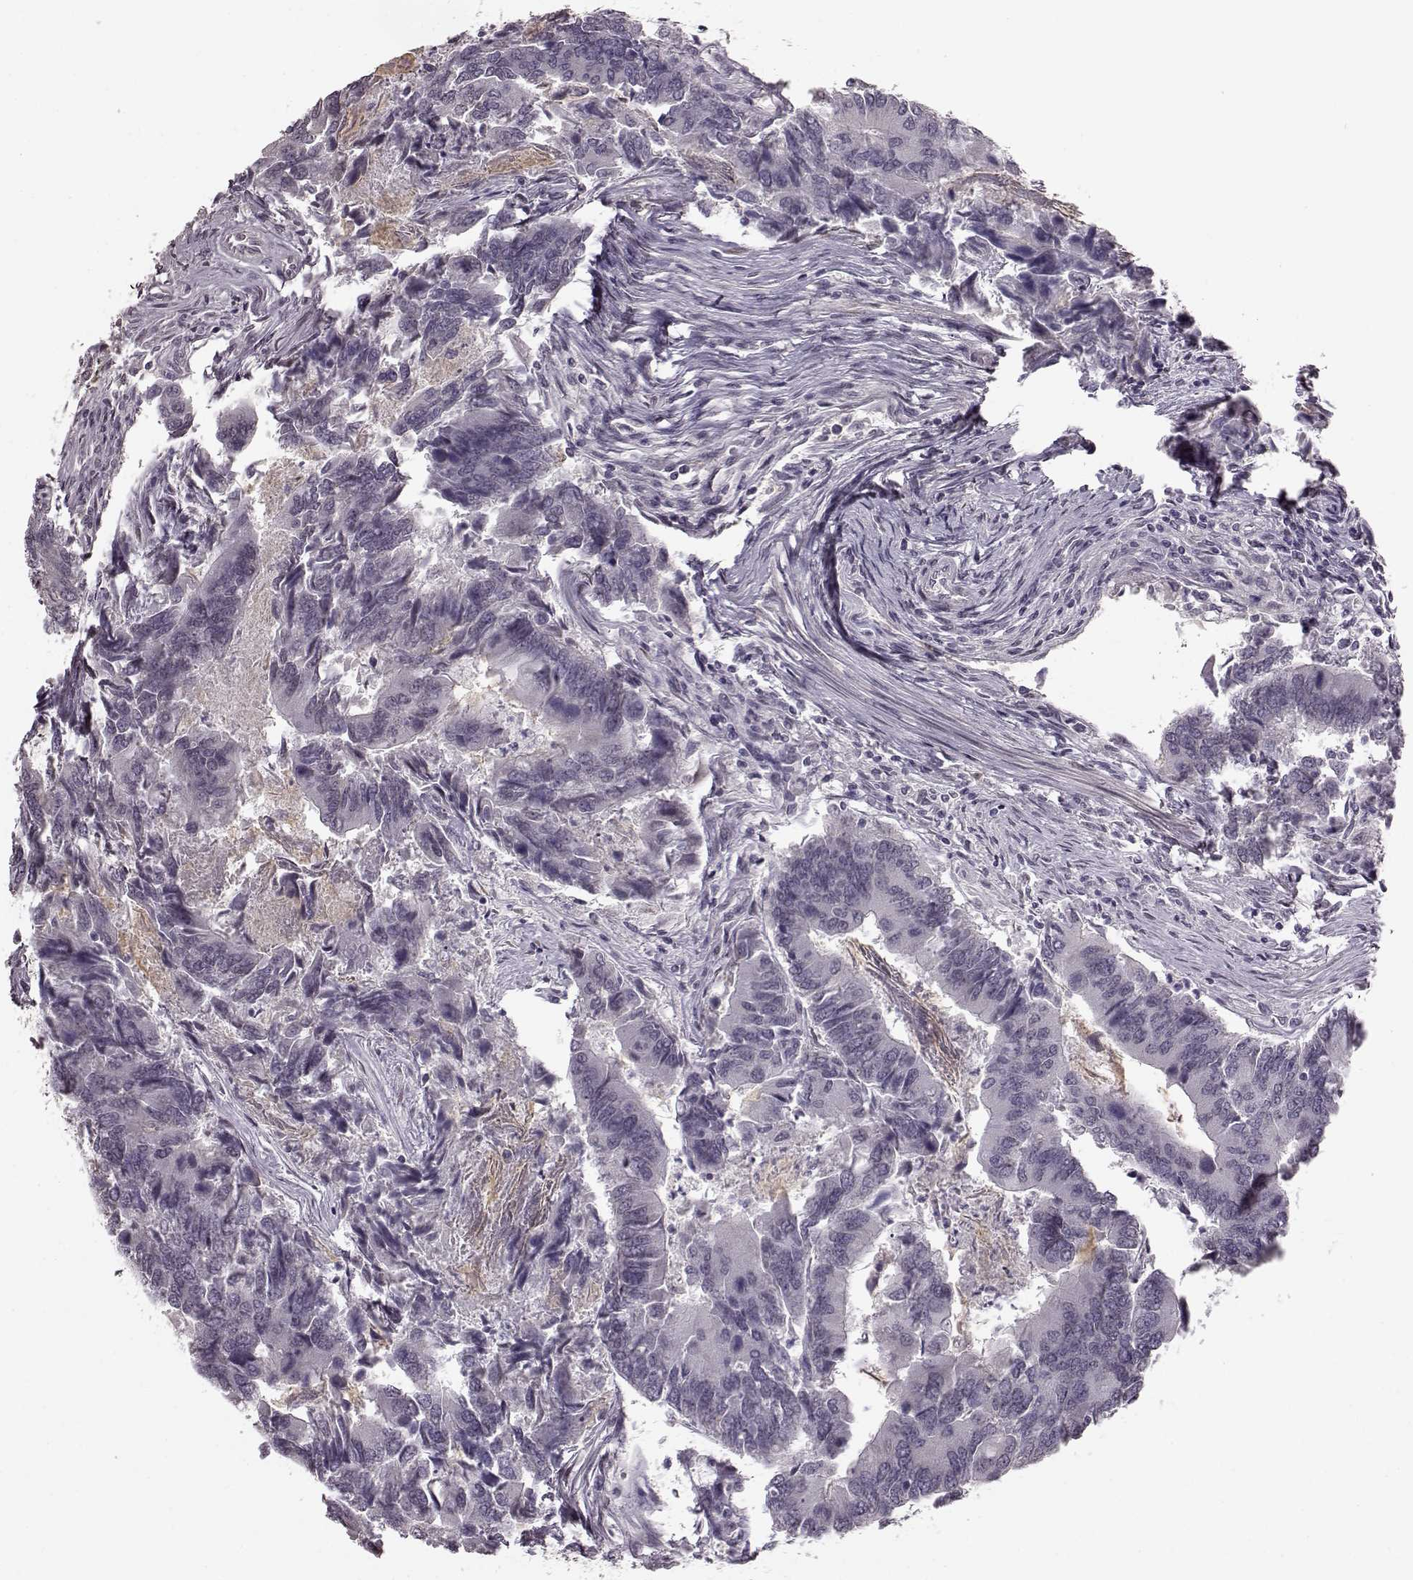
{"staining": {"intensity": "negative", "quantity": "none", "location": "none"}, "tissue": "colorectal cancer", "cell_type": "Tumor cells", "image_type": "cancer", "snomed": [{"axis": "morphology", "description": "Adenocarcinoma, NOS"}, {"axis": "topography", "description": "Colon"}], "caption": "DAB (3,3'-diaminobenzidine) immunohistochemical staining of human colorectal adenocarcinoma exhibits no significant positivity in tumor cells.", "gene": "STX1B", "patient": {"sex": "female", "age": 67}}